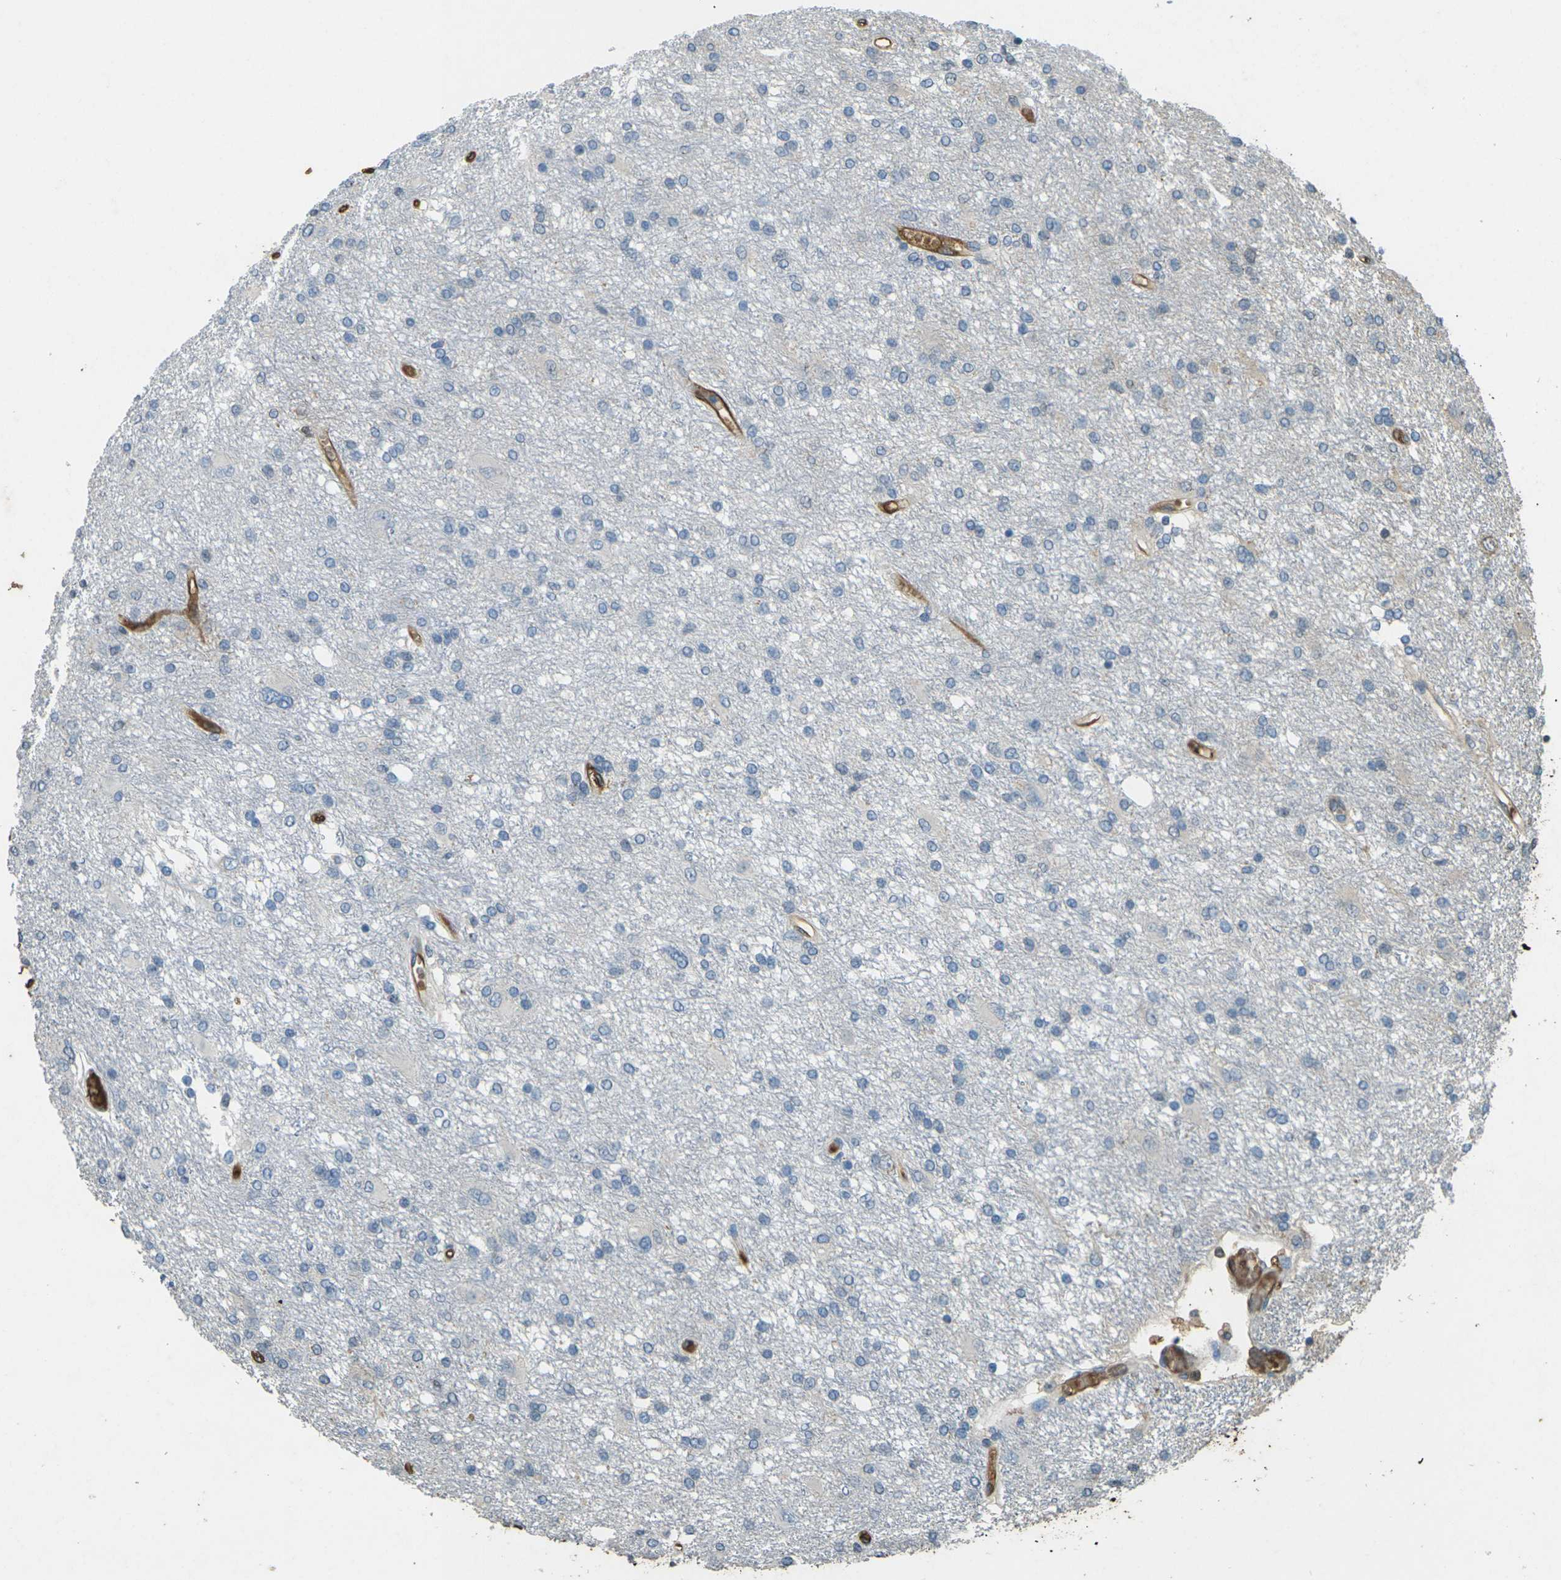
{"staining": {"intensity": "negative", "quantity": "none", "location": "none"}, "tissue": "glioma", "cell_type": "Tumor cells", "image_type": "cancer", "snomed": [{"axis": "morphology", "description": "Glioma, malignant, High grade"}, {"axis": "topography", "description": "Brain"}], "caption": "Immunohistochemical staining of malignant high-grade glioma displays no significant staining in tumor cells.", "gene": "HBB", "patient": {"sex": "female", "age": 59}}